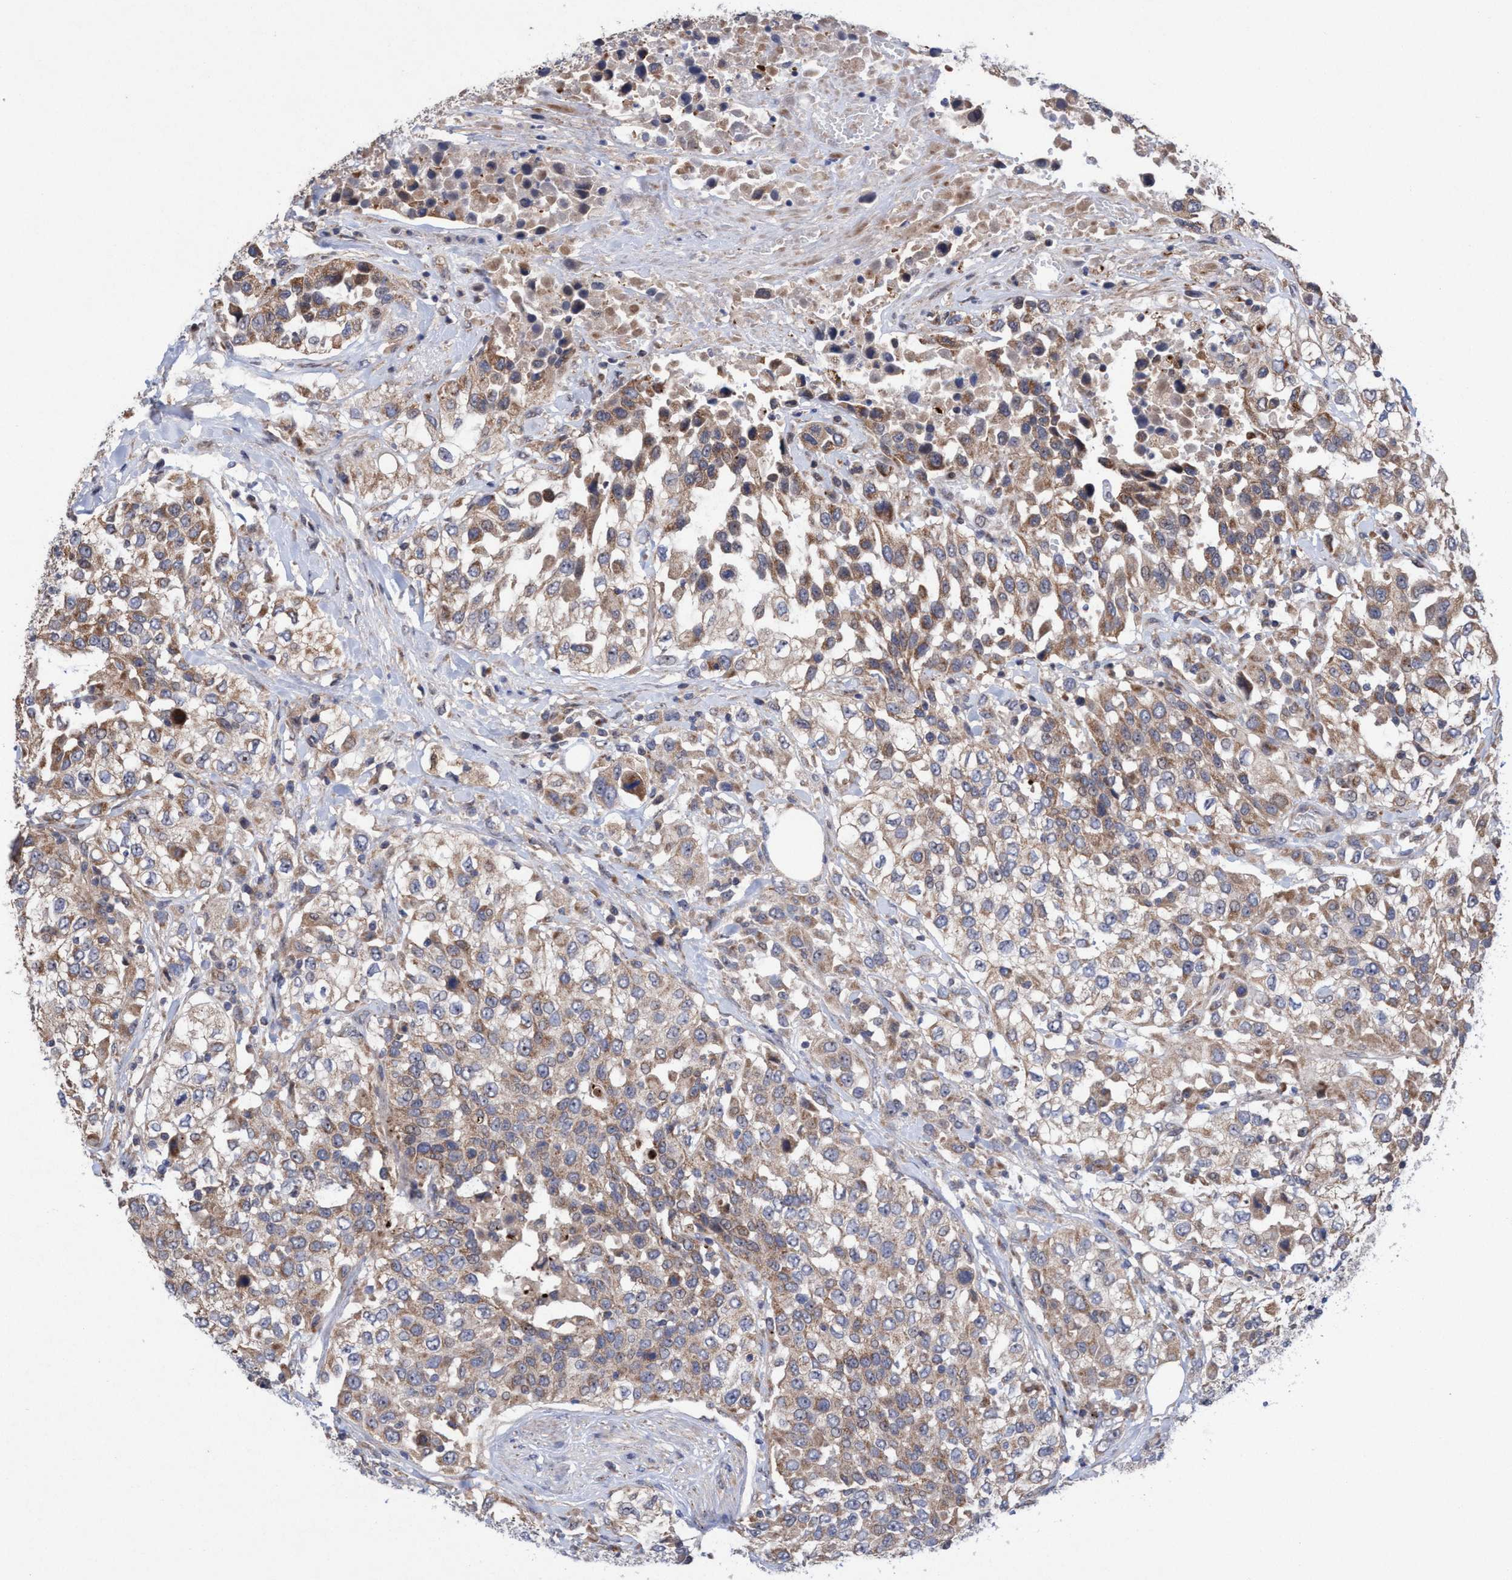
{"staining": {"intensity": "moderate", "quantity": ">75%", "location": "cytoplasmic/membranous,nuclear"}, "tissue": "urothelial cancer", "cell_type": "Tumor cells", "image_type": "cancer", "snomed": [{"axis": "morphology", "description": "Urothelial carcinoma, High grade"}, {"axis": "topography", "description": "Urinary bladder"}], "caption": "Human urothelial carcinoma (high-grade) stained with a brown dye displays moderate cytoplasmic/membranous and nuclear positive expression in approximately >75% of tumor cells.", "gene": "P2RY14", "patient": {"sex": "female", "age": 80}}